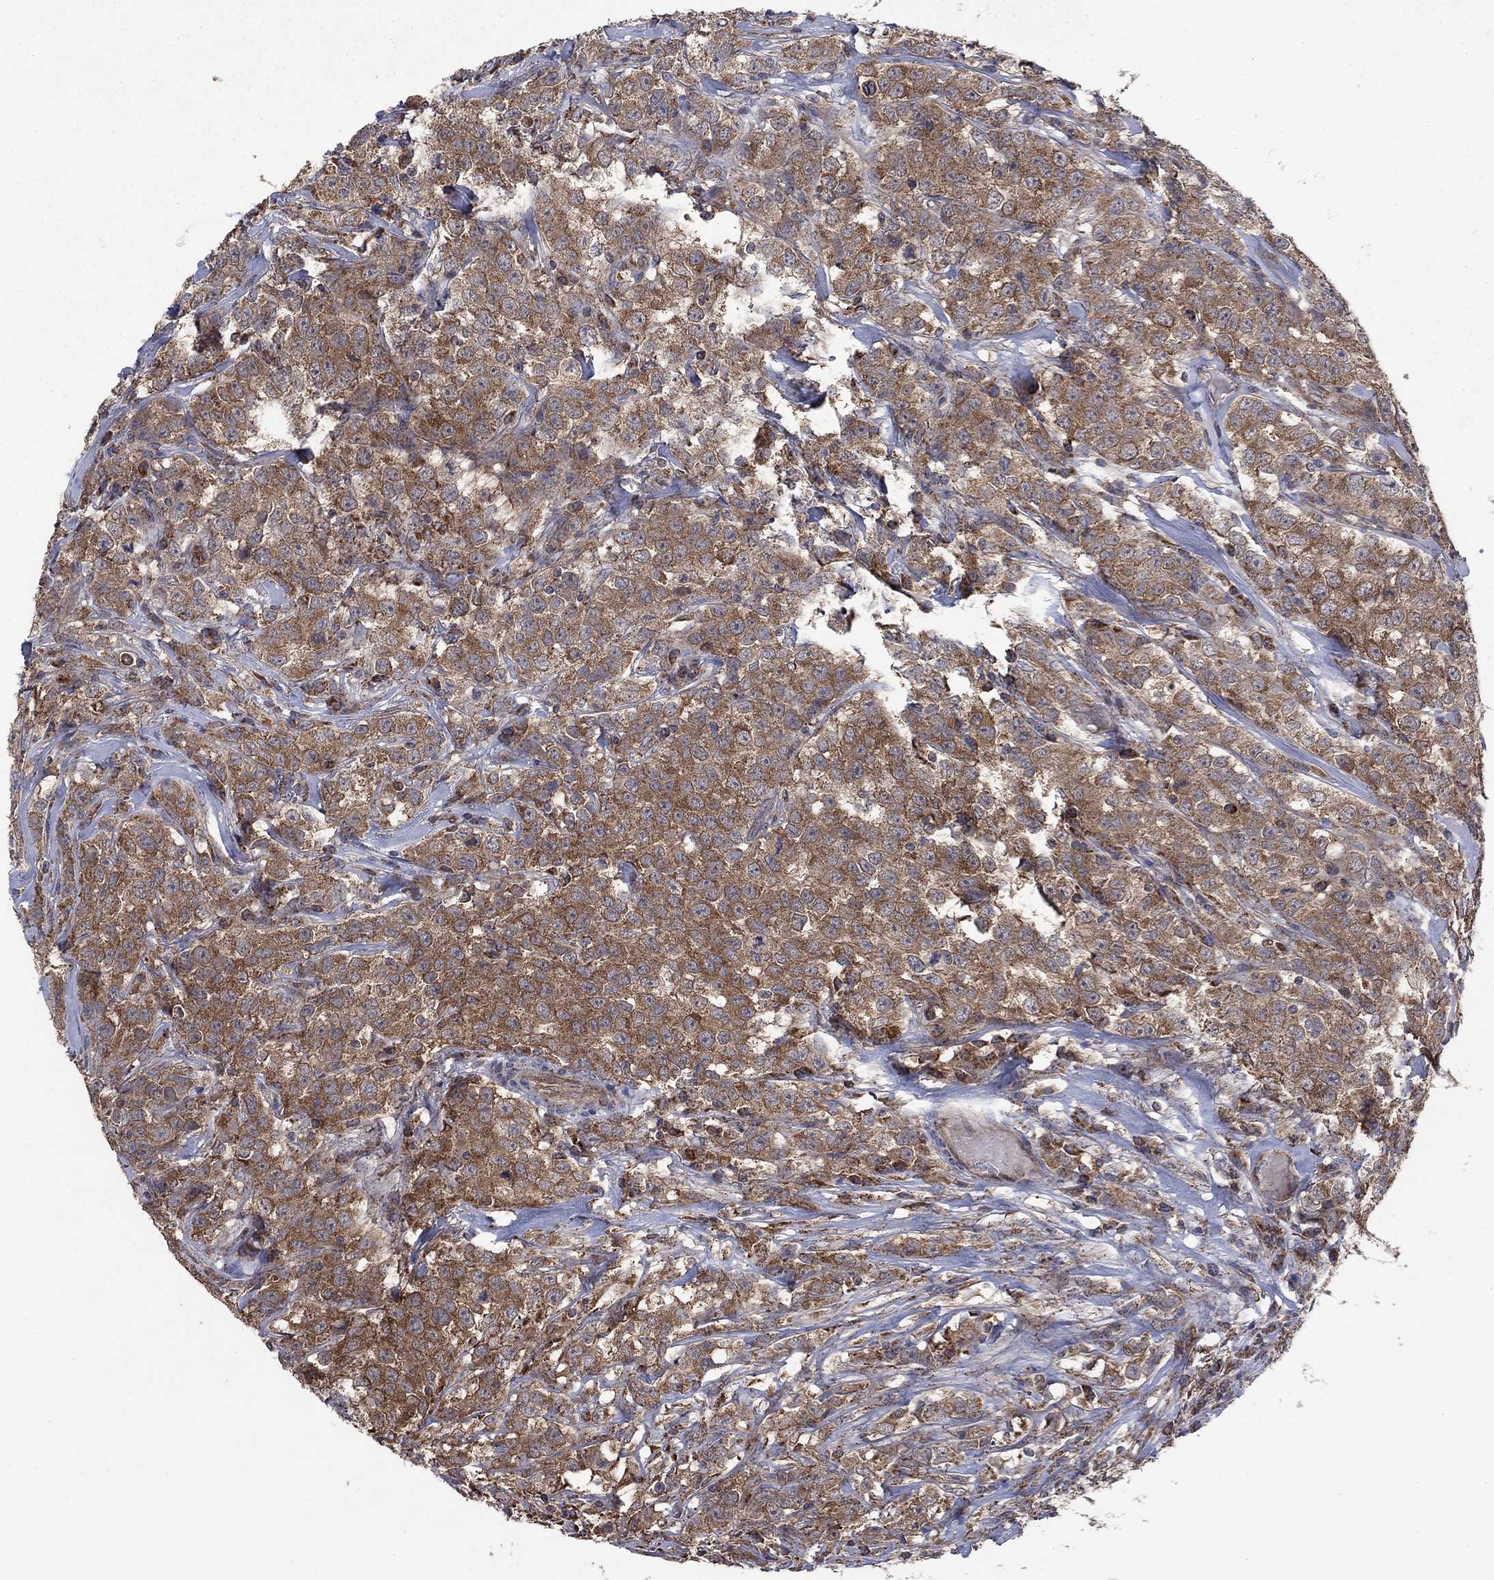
{"staining": {"intensity": "moderate", "quantity": ">75%", "location": "cytoplasmic/membranous"}, "tissue": "testis cancer", "cell_type": "Tumor cells", "image_type": "cancer", "snomed": [{"axis": "morphology", "description": "Seminoma, NOS"}, {"axis": "topography", "description": "Testis"}], "caption": "Immunohistochemical staining of testis cancer (seminoma) exhibits moderate cytoplasmic/membranous protein staining in approximately >75% of tumor cells.", "gene": "DPH1", "patient": {"sex": "male", "age": 59}}